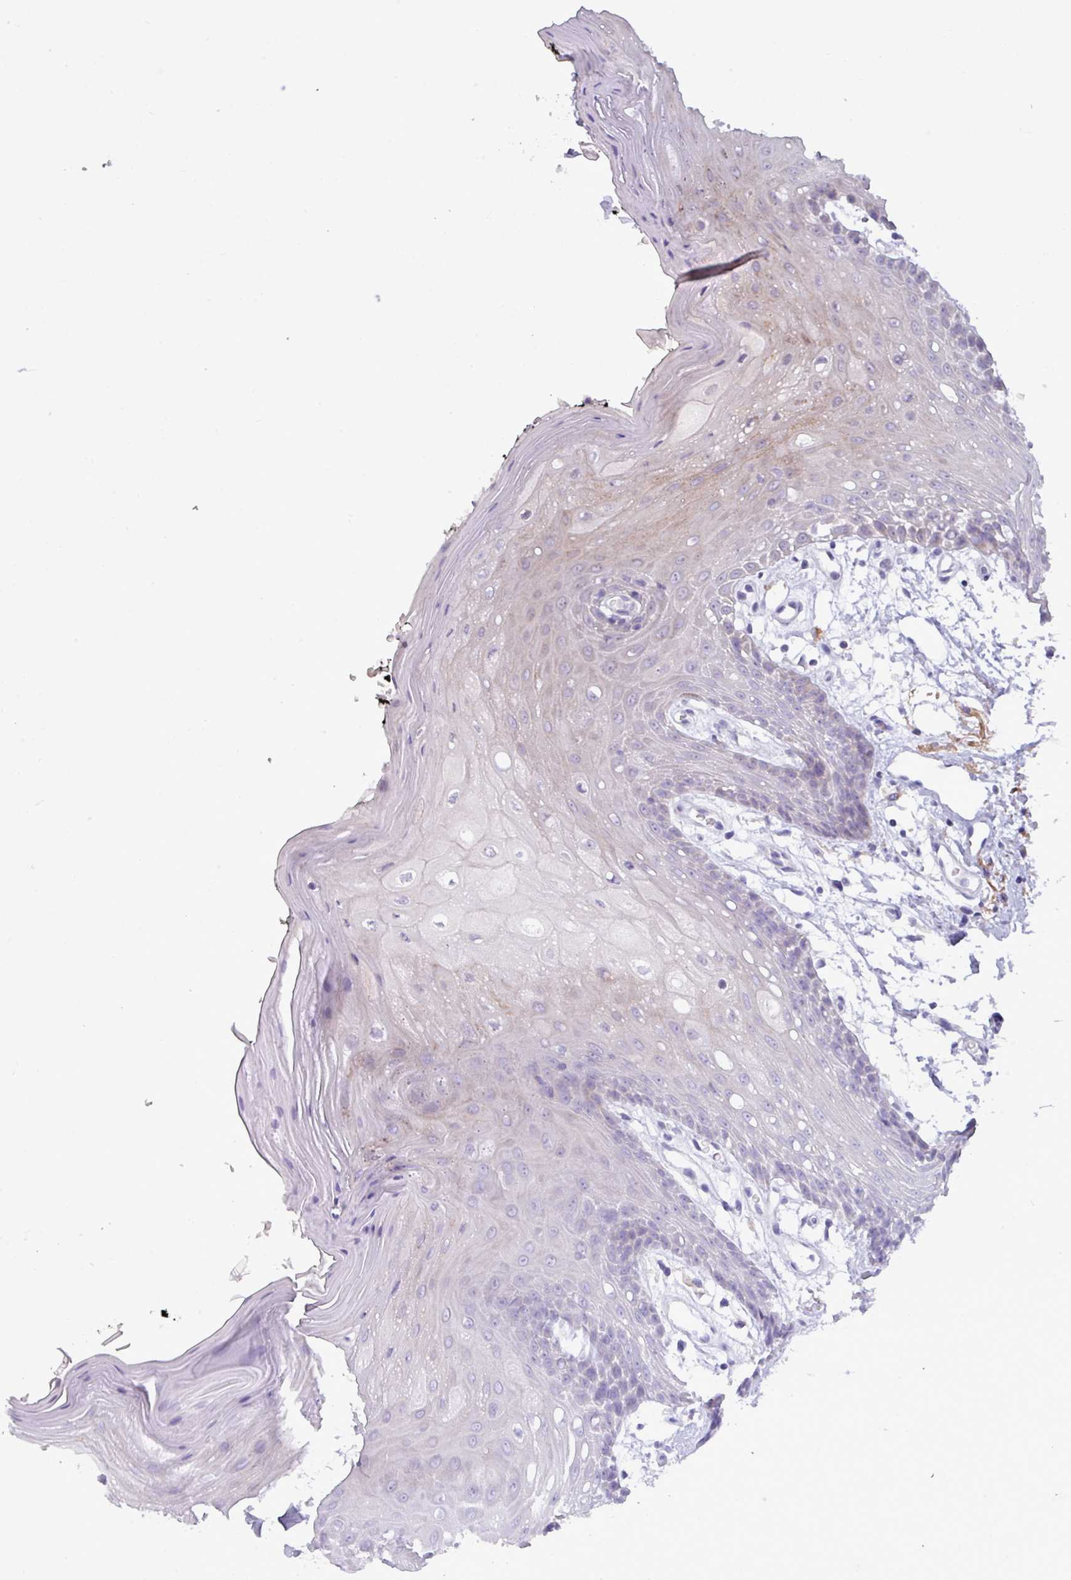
{"staining": {"intensity": "moderate", "quantity": "25%-75%", "location": "cytoplasmic/membranous"}, "tissue": "oral mucosa", "cell_type": "Squamous epithelial cells", "image_type": "normal", "snomed": [{"axis": "morphology", "description": "Normal tissue, NOS"}, {"axis": "topography", "description": "Oral tissue"}, {"axis": "topography", "description": "Tounge, NOS"}], "caption": "Brown immunohistochemical staining in benign human oral mucosa shows moderate cytoplasmic/membranous expression in about 25%-75% of squamous epithelial cells.", "gene": "TNFSF12", "patient": {"sex": "female", "age": 59}}